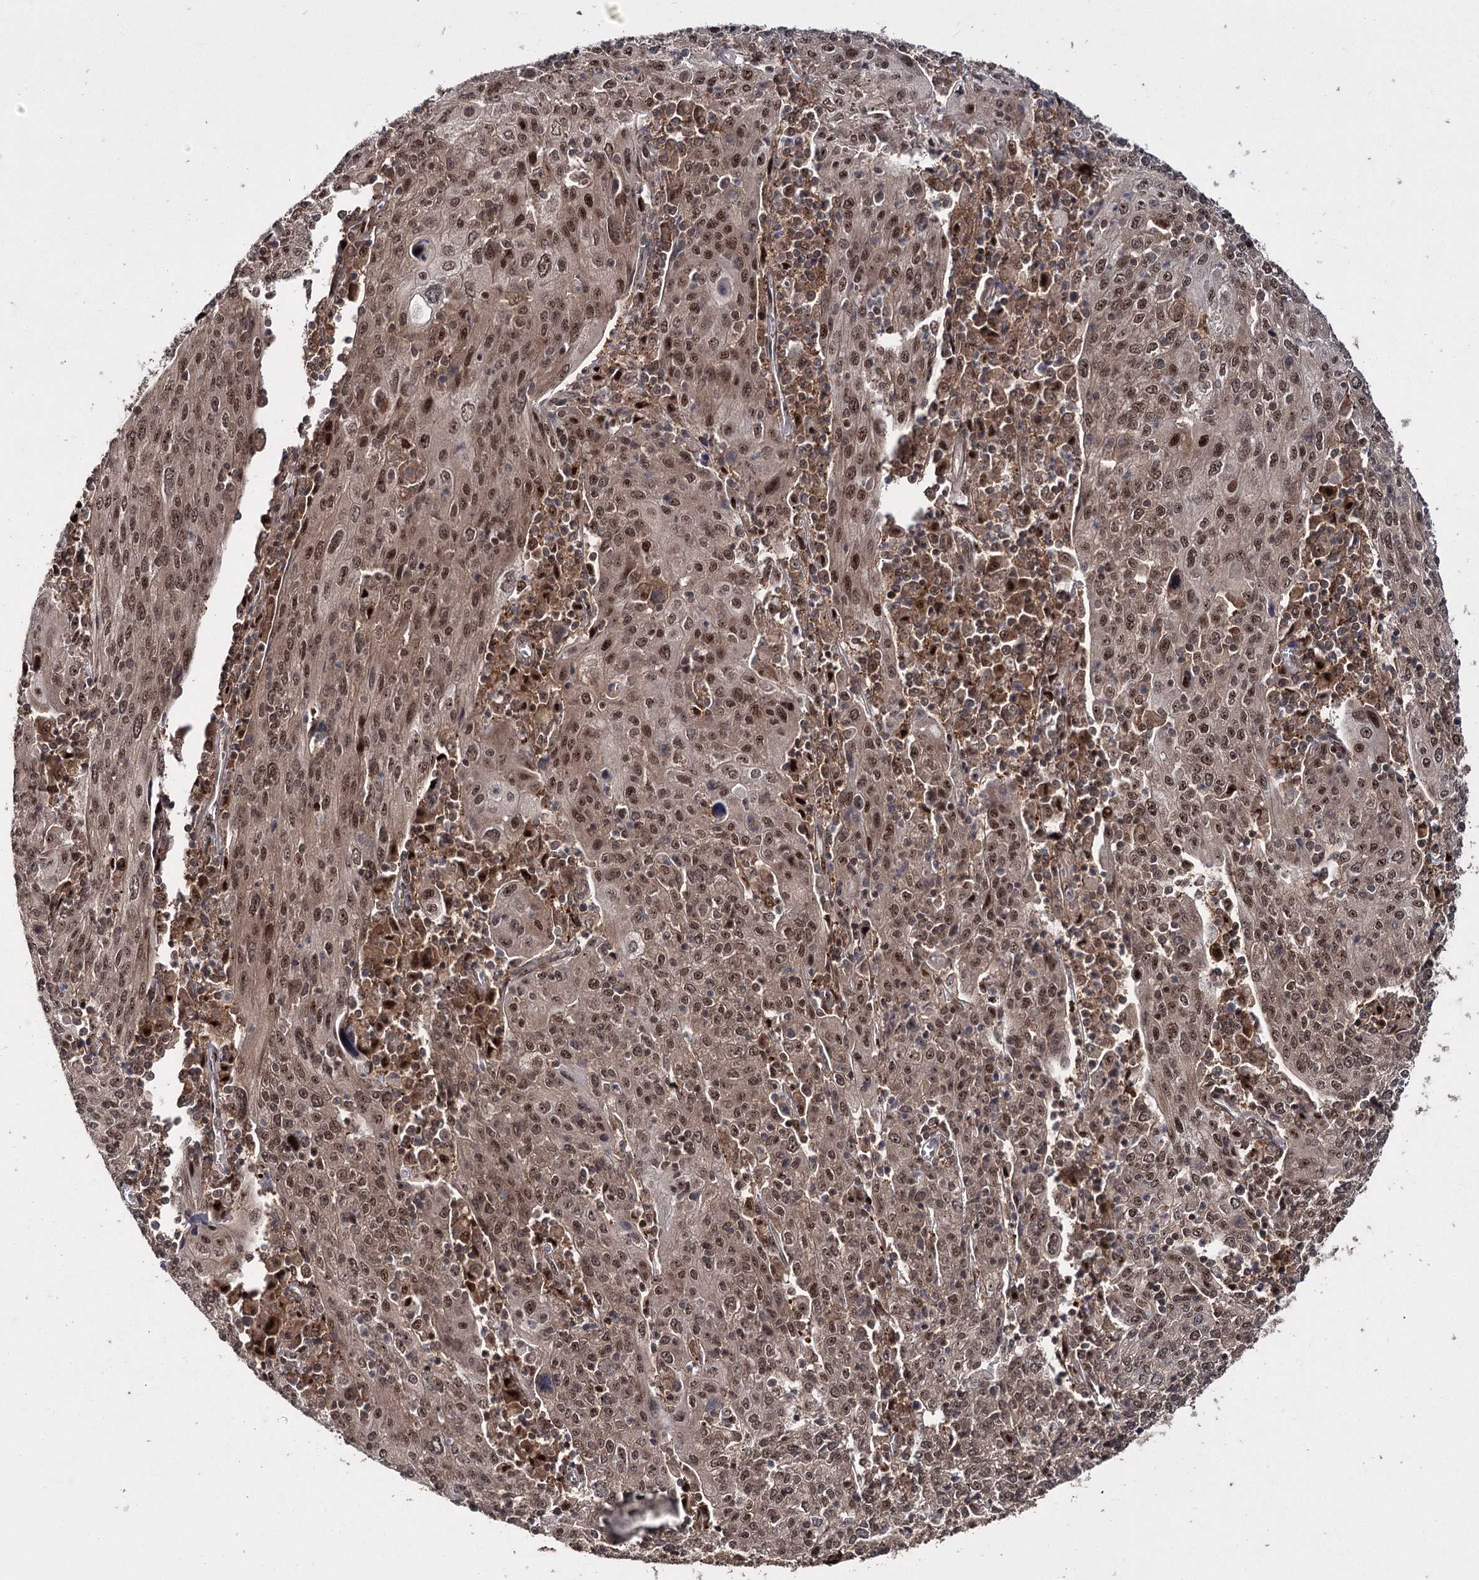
{"staining": {"intensity": "moderate", "quantity": ">75%", "location": "nuclear"}, "tissue": "cervical cancer", "cell_type": "Tumor cells", "image_type": "cancer", "snomed": [{"axis": "morphology", "description": "Squamous cell carcinoma, NOS"}, {"axis": "topography", "description": "Cervix"}], "caption": "Human cervical cancer (squamous cell carcinoma) stained with a brown dye exhibits moderate nuclear positive staining in about >75% of tumor cells.", "gene": "MKNK2", "patient": {"sex": "female", "age": 67}}